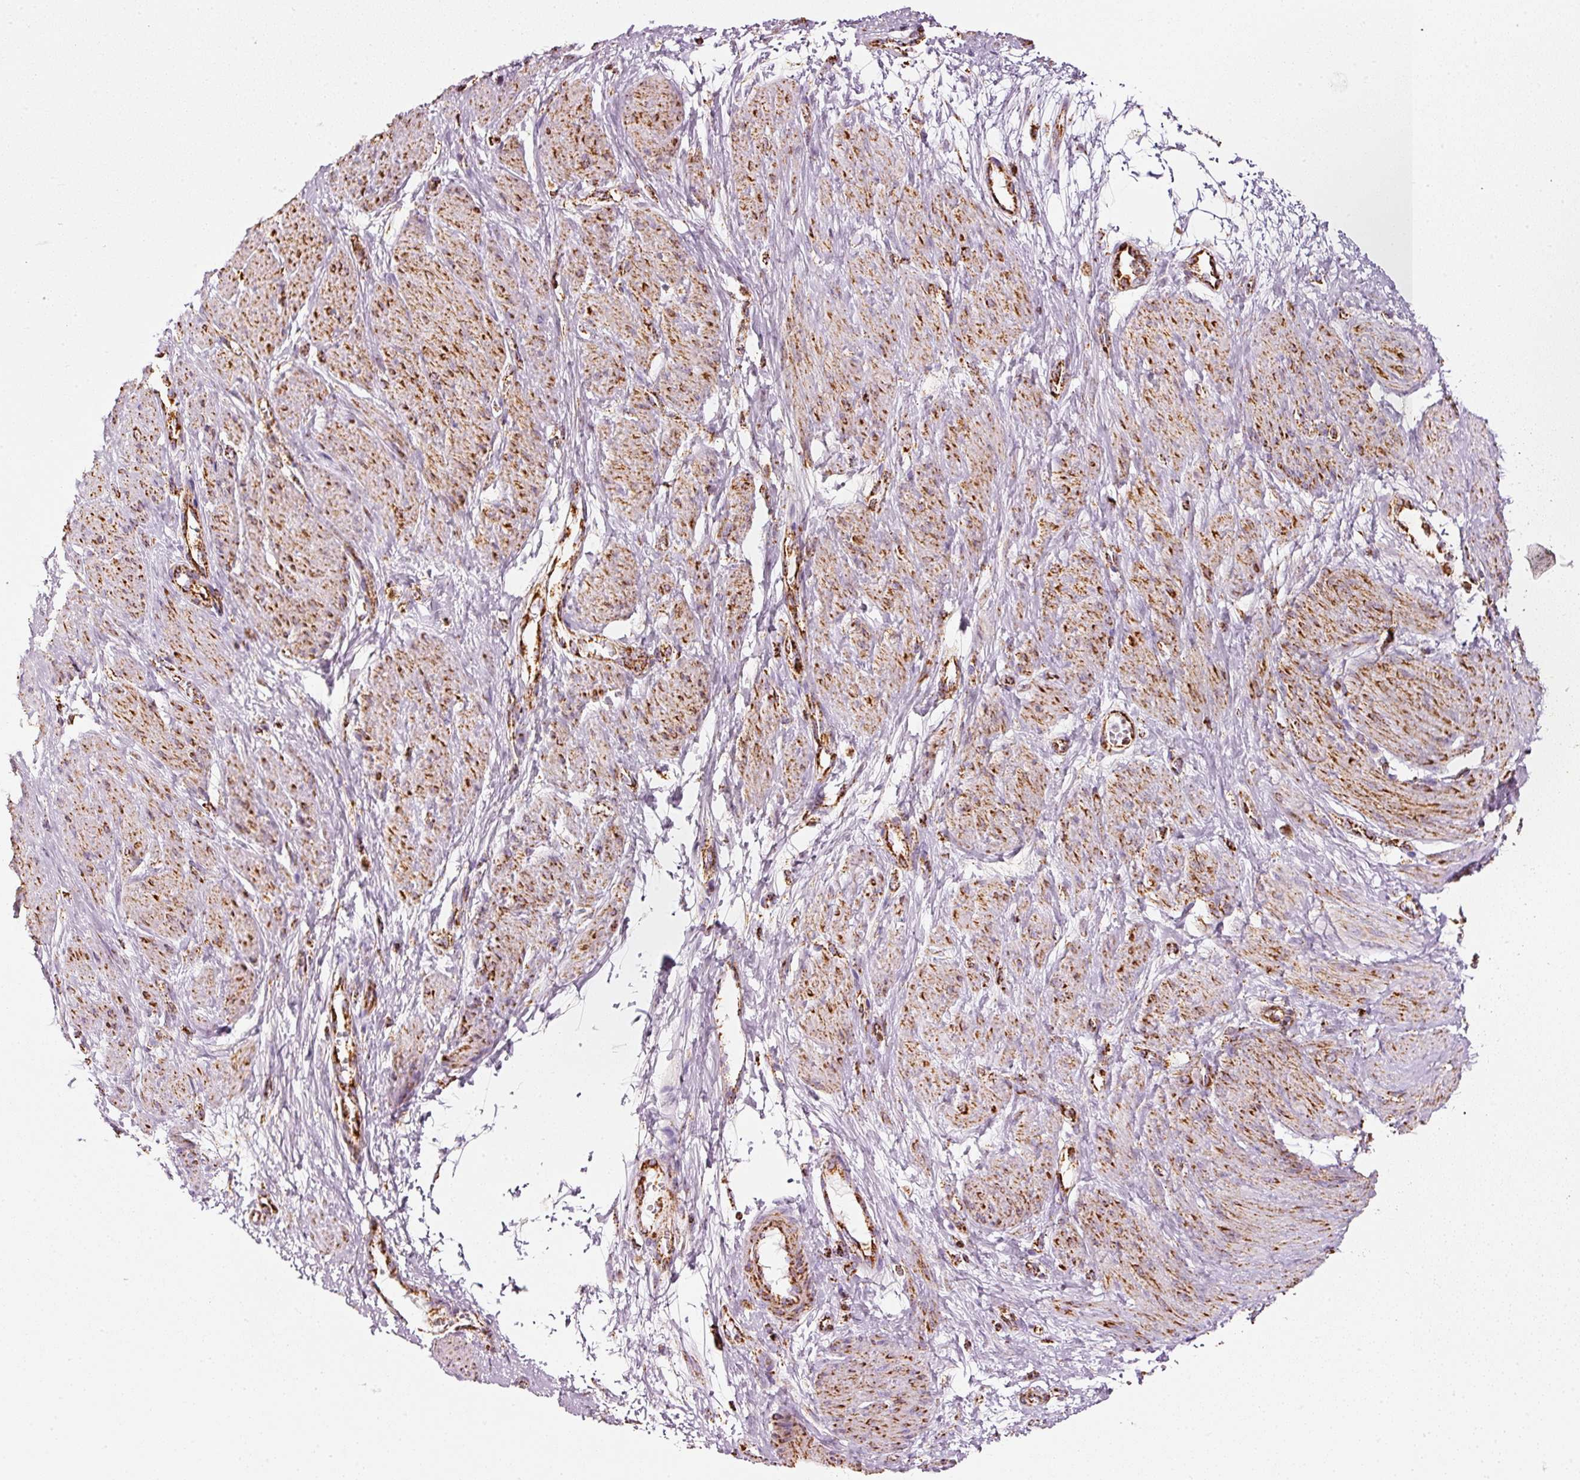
{"staining": {"intensity": "moderate", "quantity": ">75%", "location": "cytoplasmic/membranous"}, "tissue": "smooth muscle", "cell_type": "Smooth muscle cells", "image_type": "normal", "snomed": [{"axis": "morphology", "description": "Normal tissue, NOS"}, {"axis": "topography", "description": "Smooth muscle"}, {"axis": "topography", "description": "Uterus"}], "caption": "IHC staining of unremarkable smooth muscle, which shows medium levels of moderate cytoplasmic/membranous staining in about >75% of smooth muscle cells indicating moderate cytoplasmic/membranous protein staining. The staining was performed using DAB (3,3'-diaminobenzidine) (brown) for protein detection and nuclei were counterstained in hematoxylin (blue).", "gene": "MT", "patient": {"sex": "female", "age": 39}}